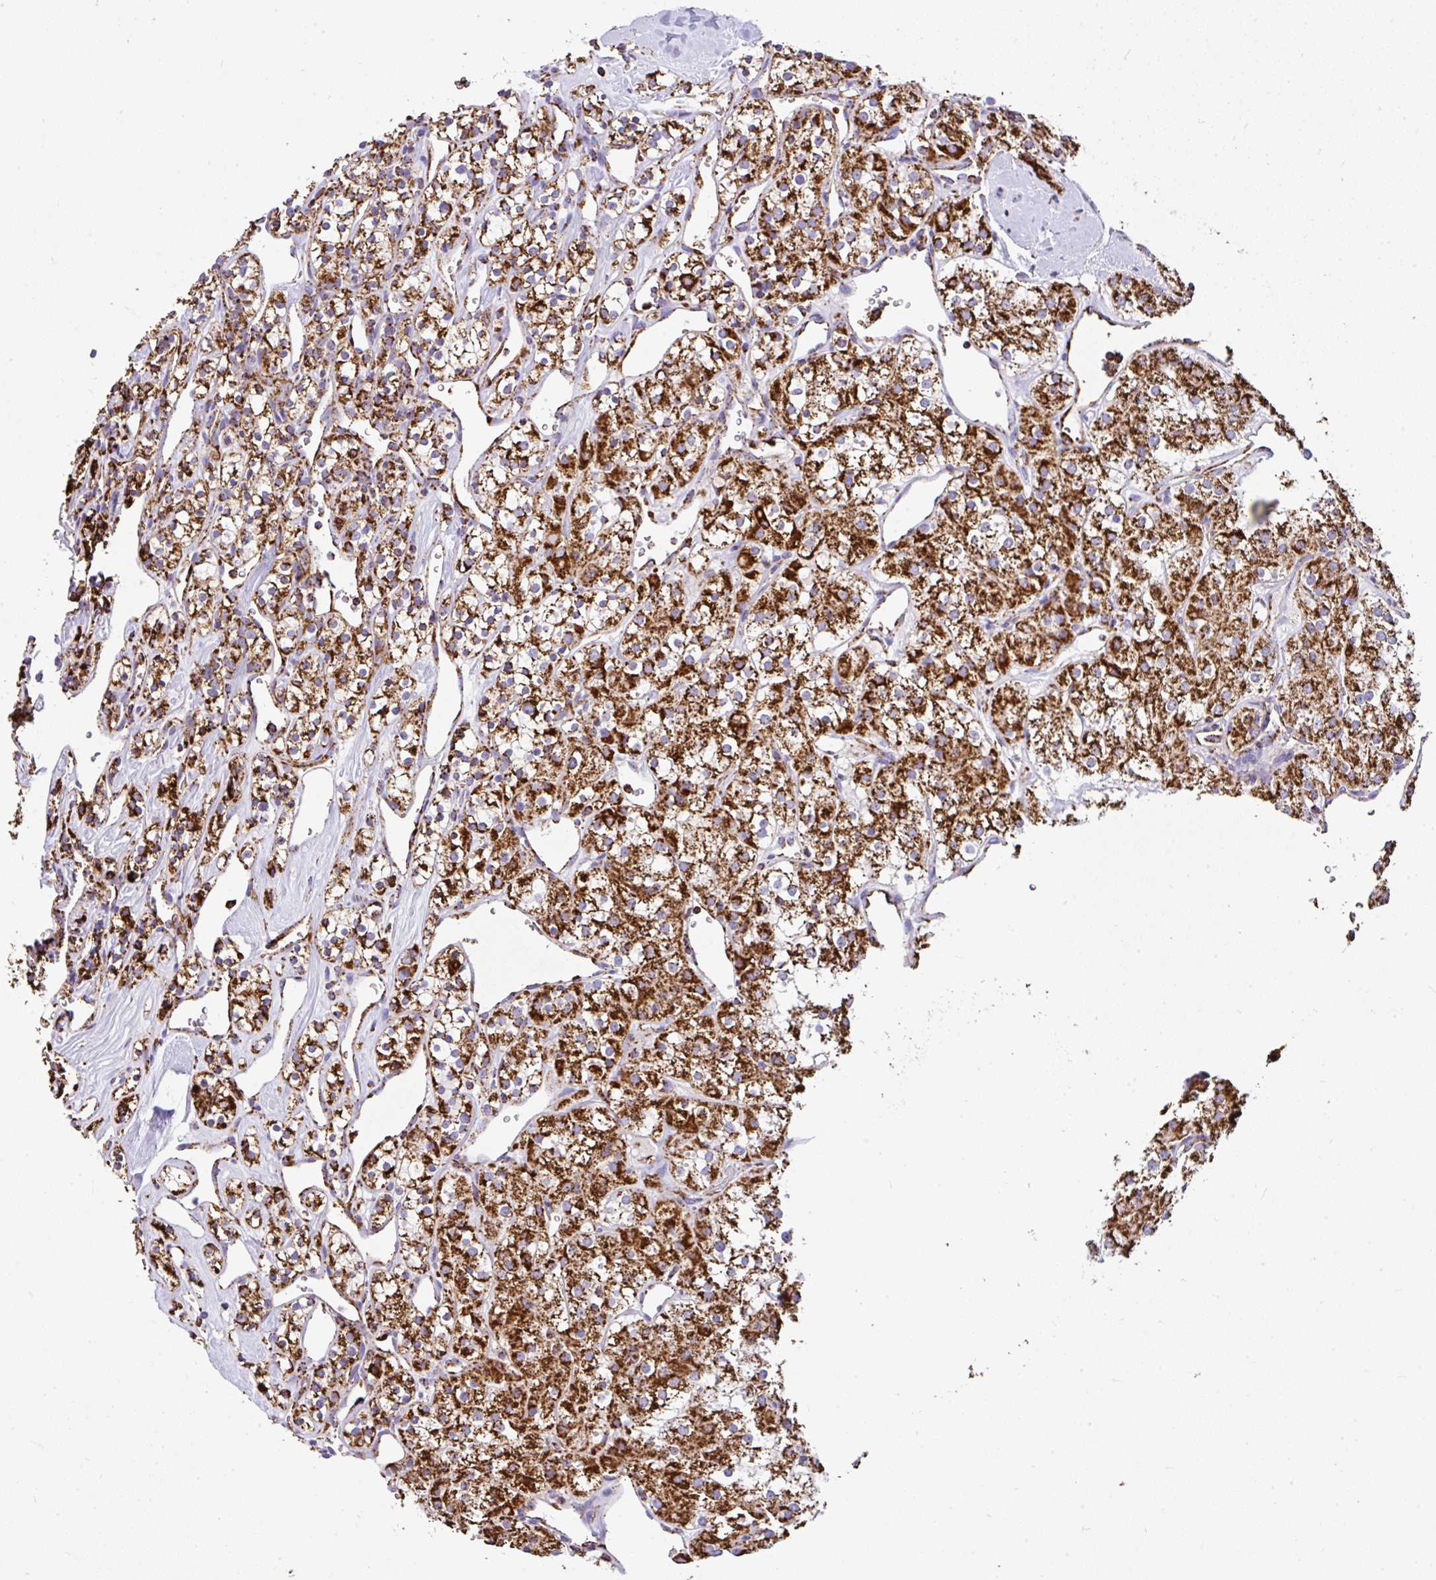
{"staining": {"intensity": "strong", "quantity": ">75%", "location": "cytoplasmic/membranous"}, "tissue": "renal cancer", "cell_type": "Tumor cells", "image_type": "cancer", "snomed": [{"axis": "morphology", "description": "Adenocarcinoma, NOS"}, {"axis": "topography", "description": "Kidney"}], "caption": "Renal cancer was stained to show a protein in brown. There is high levels of strong cytoplasmic/membranous positivity in about >75% of tumor cells.", "gene": "ANKRD33B", "patient": {"sex": "male", "age": 77}}